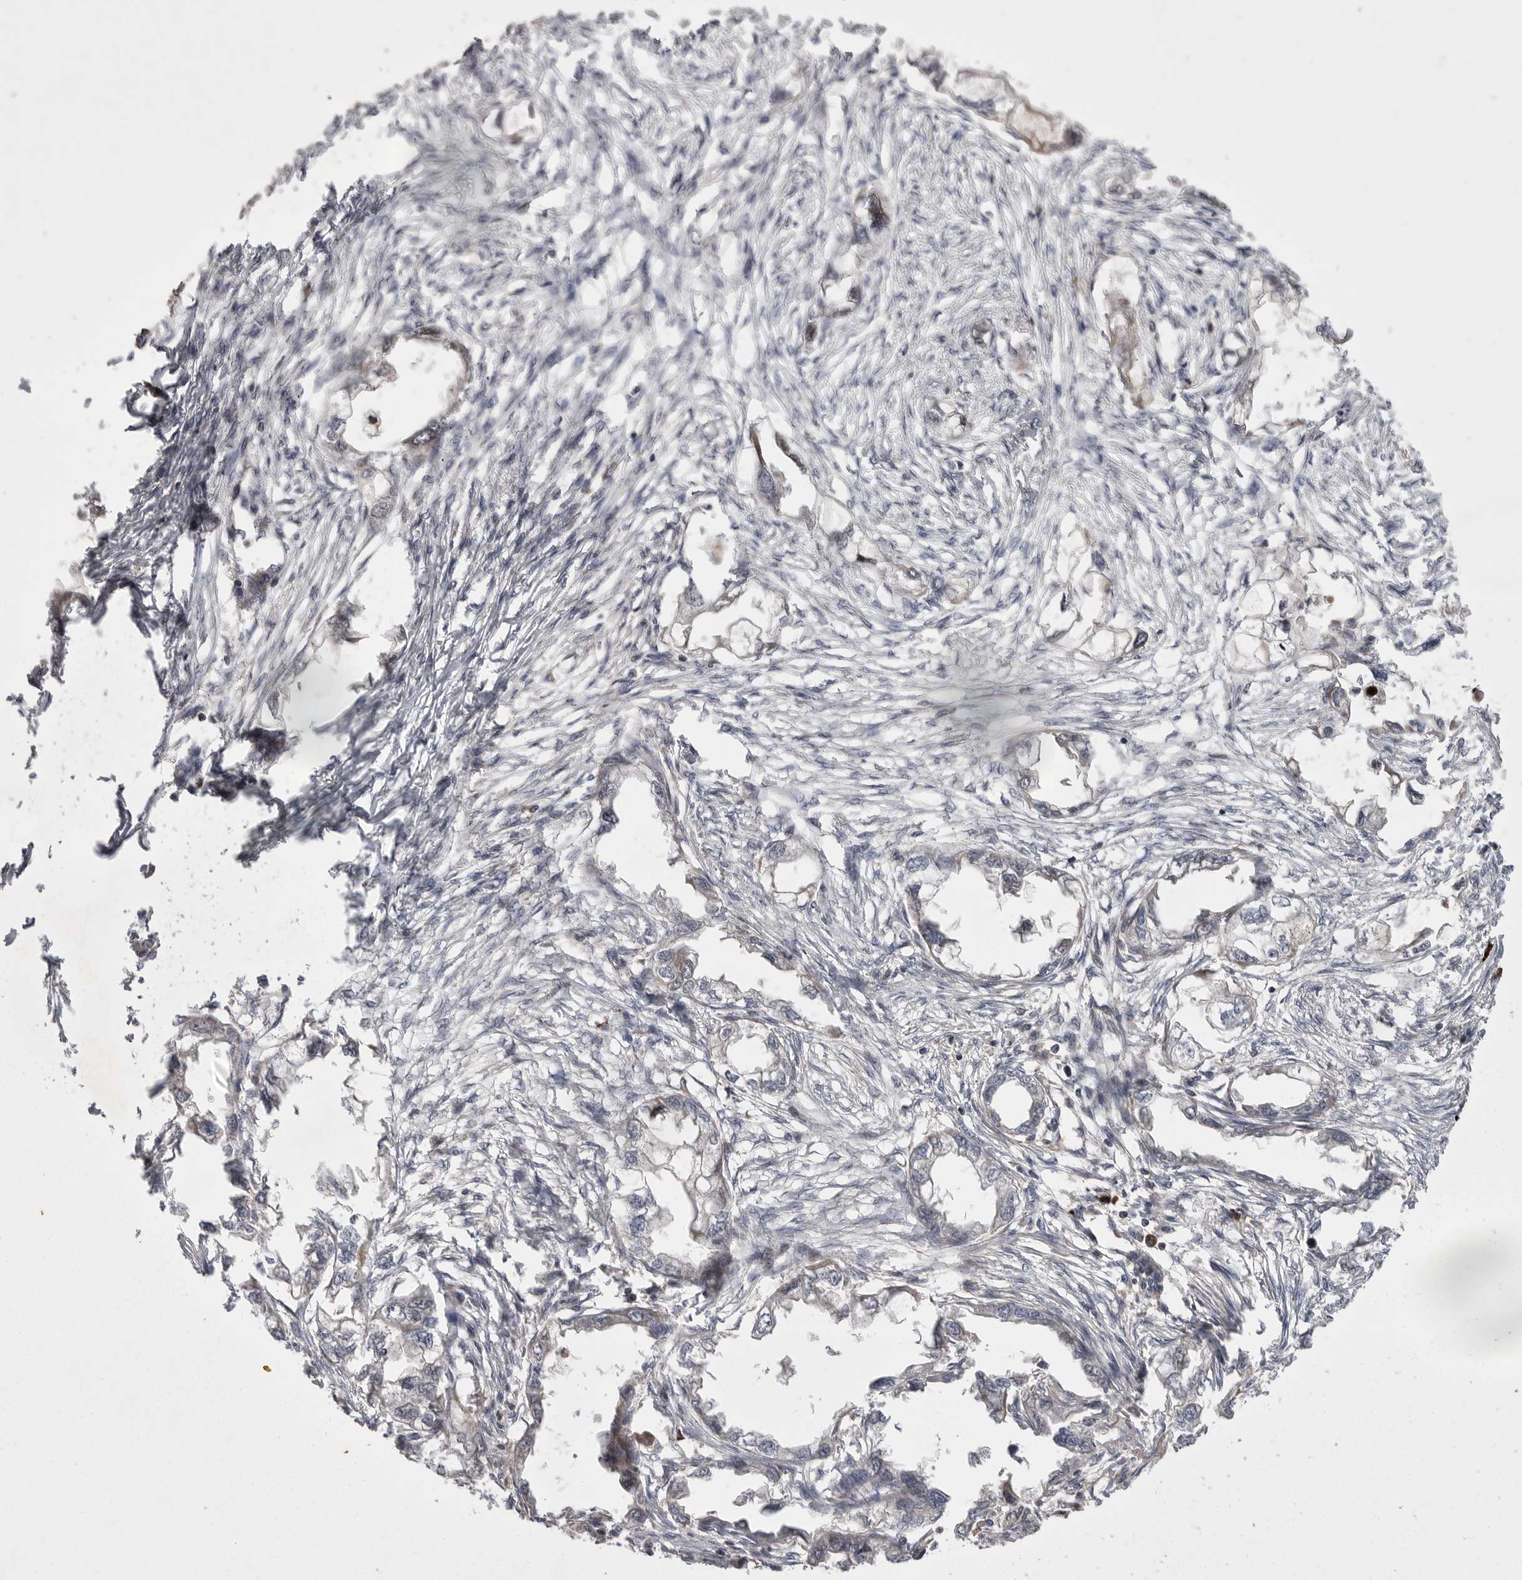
{"staining": {"intensity": "negative", "quantity": "none", "location": "none"}, "tissue": "endometrial cancer", "cell_type": "Tumor cells", "image_type": "cancer", "snomed": [{"axis": "morphology", "description": "Adenocarcinoma, NOS"}, {"axis": "morphology", "description": "Adenocarcinoma, metastatic, NOS"}, {"axis": "topography", "description": "Adipose tissue"}, {"axis": "topography", "description": "Endometrium"}], "caption": "Tumor cells are negative for brown protein staining in endometrial cancer (metastatic adenocarcinoma).", "gene": "KYAT3", "patient": {"sex": "female", "age": 67}}